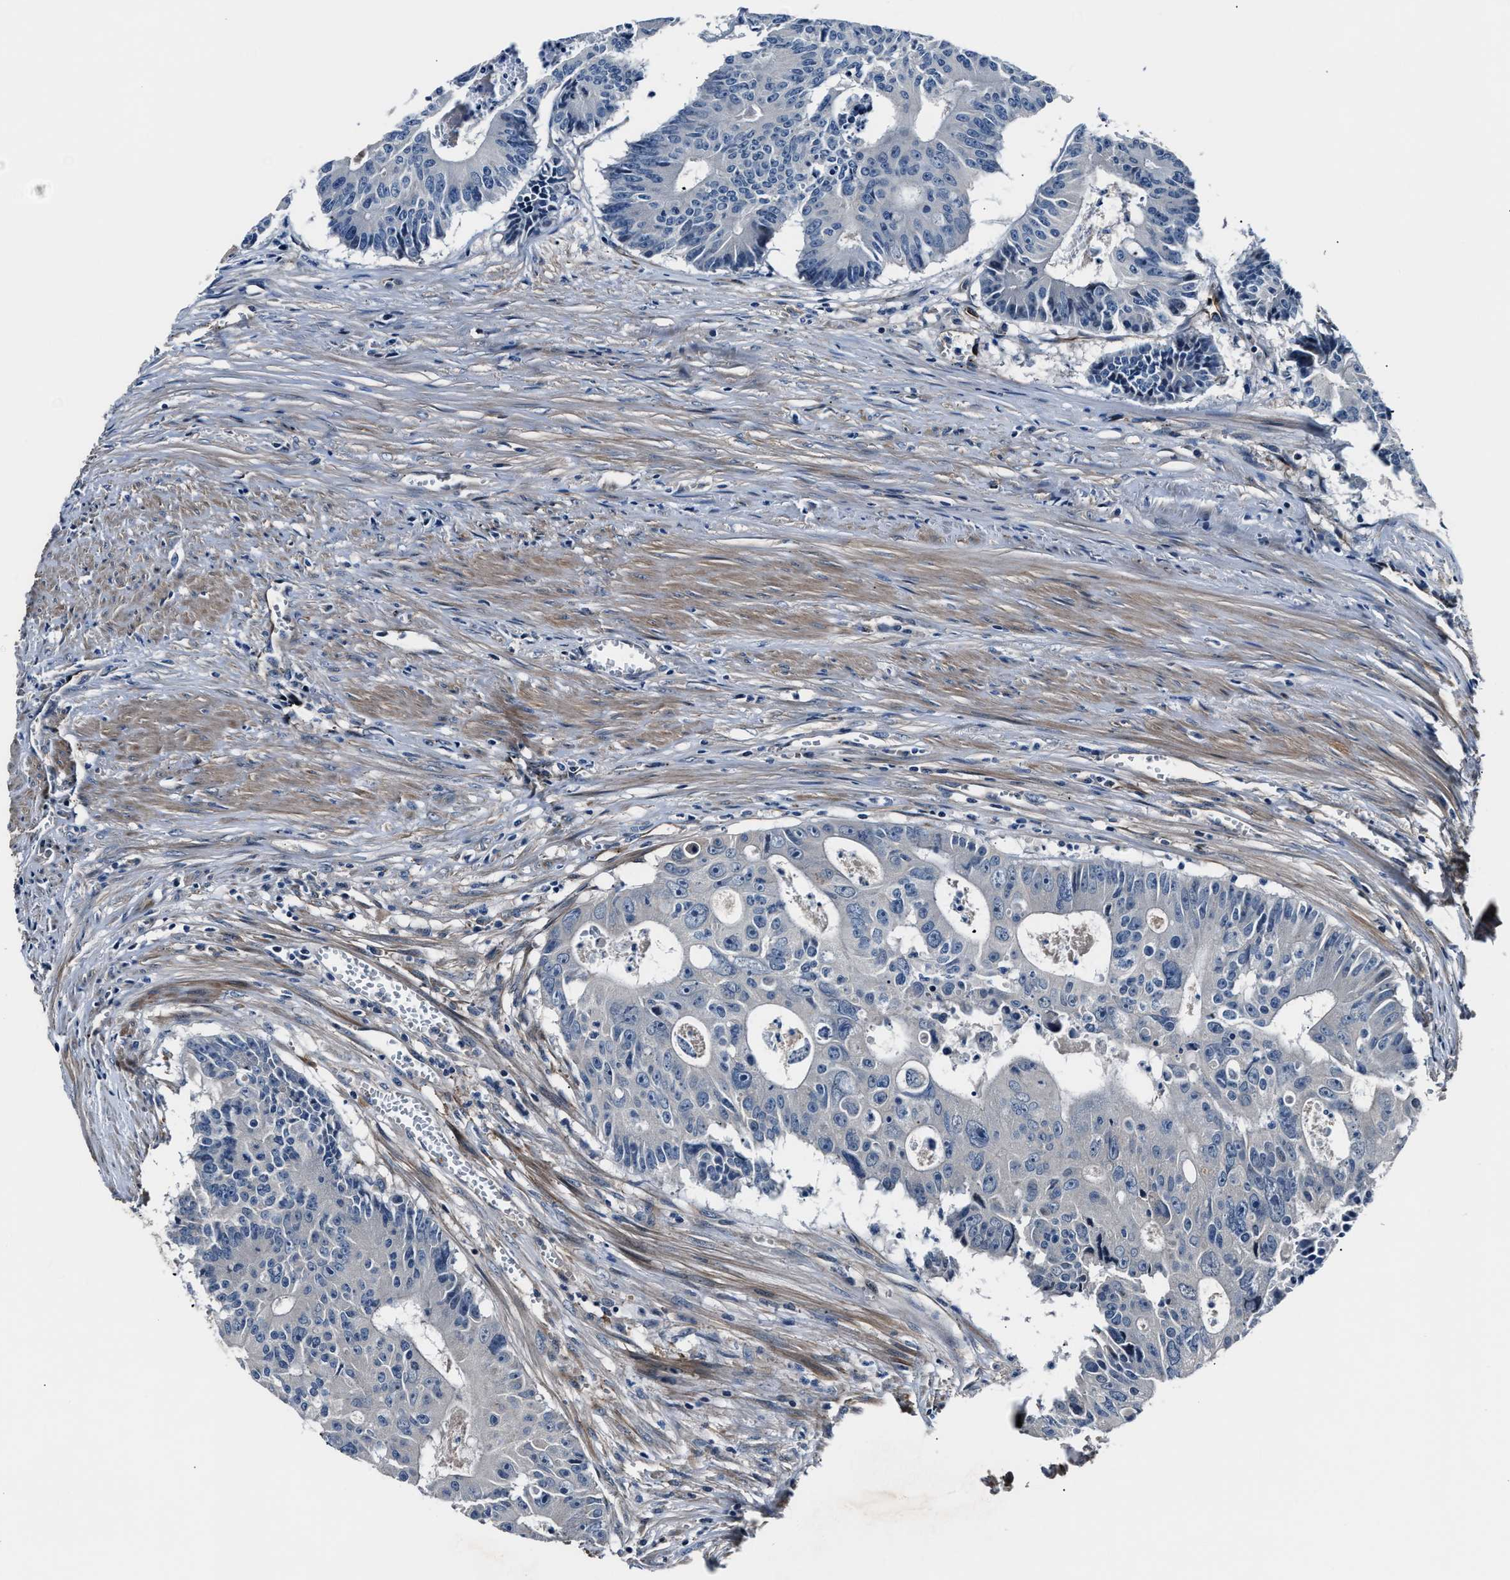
{"staining": {"intensity": "negative", "quantity": "none", "location": "none"}, "tissue": "colorectal cancer", "cell_type": "Tumor cells", "image_type": "cancer", "snomed": [{"axis": "morphology", "description": "Adenocarcinoma, NOS"}, {"axis": "topography", "description": "Colon"}], "caption": "Tumor cells show no significant expression in adenocarcinoma (colorectal). (Stains: DAB (3,3'-diaminobenzidine) immunohistochemistry (IHC) with hematoxylin counter stain, Microscopy: brightfield microscopy at high magnification).", "gene": "MPDZ", "patient": {"sex": "male", "age": 87}}